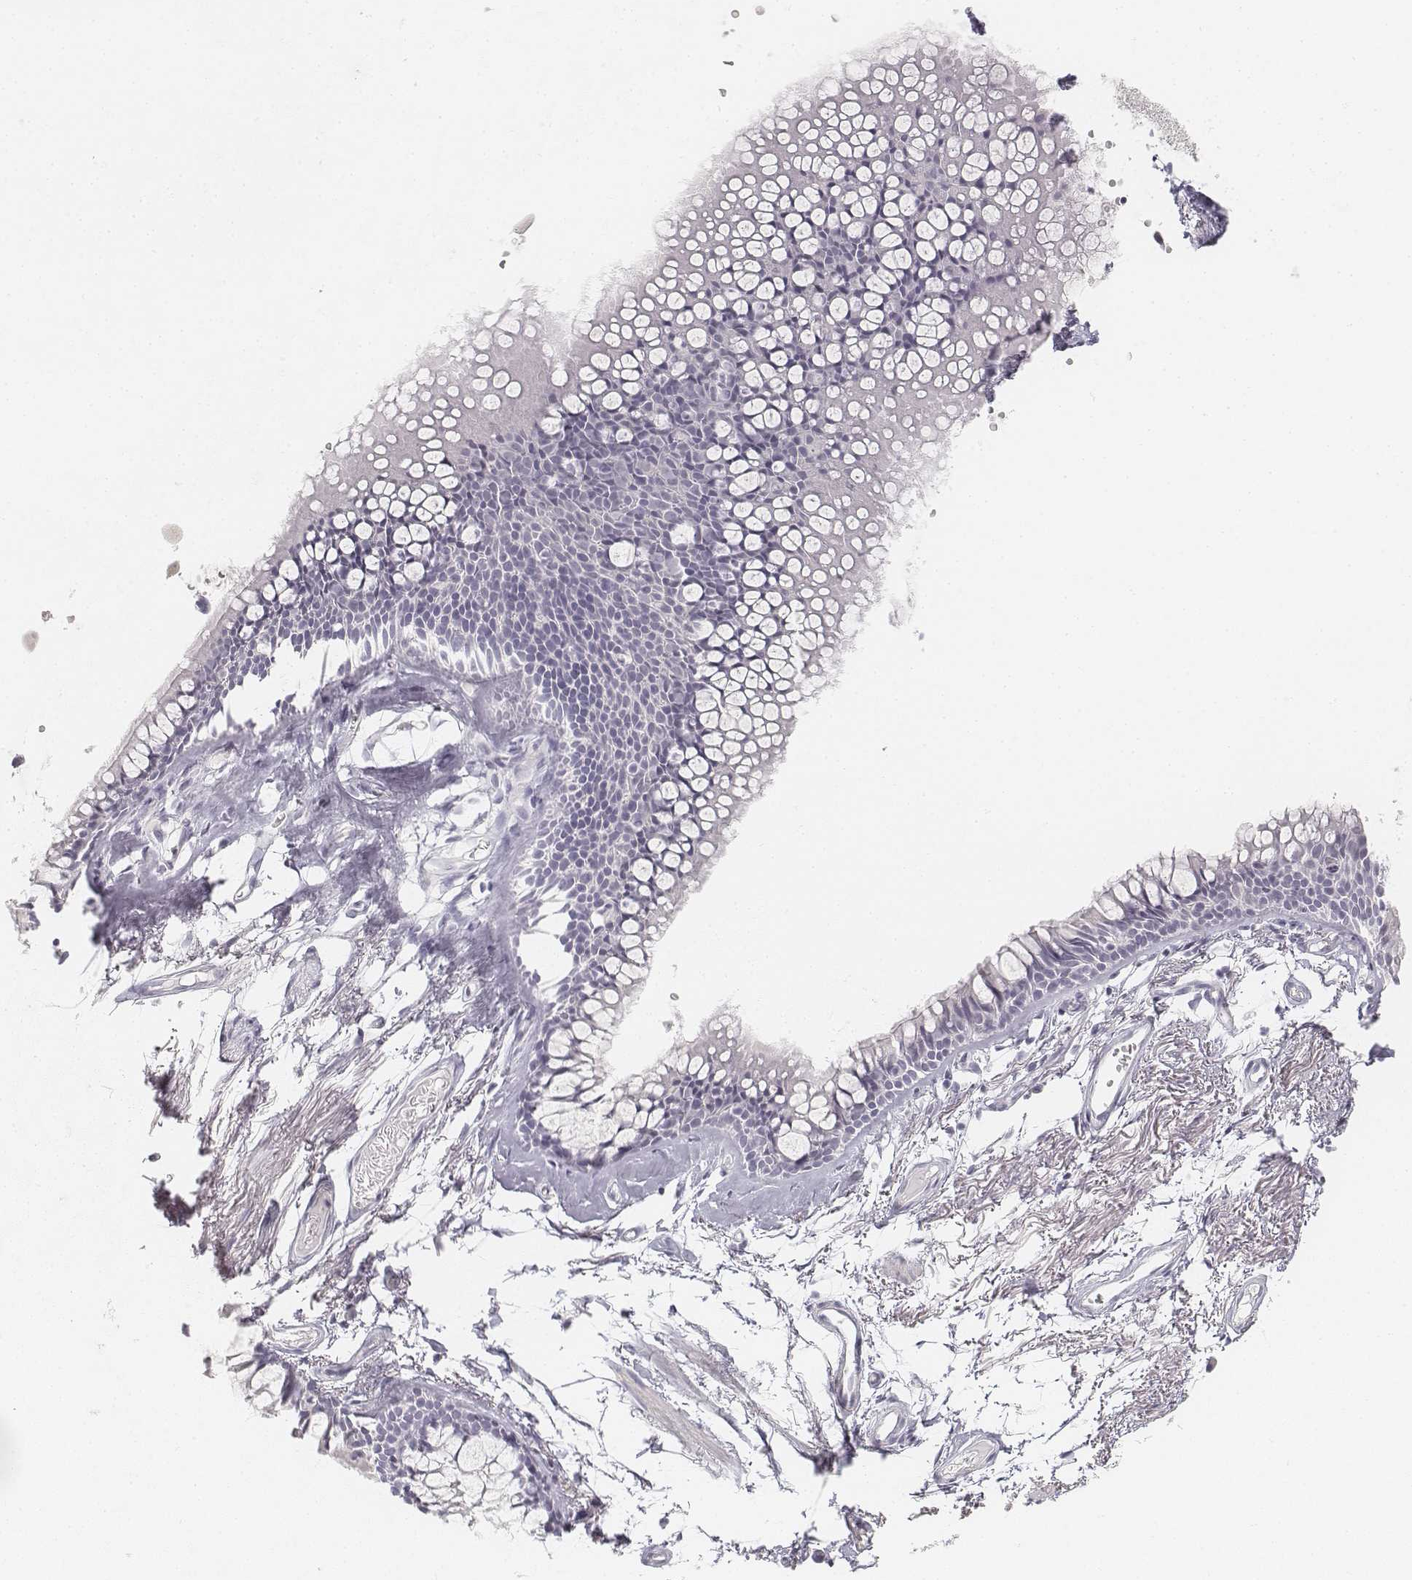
{"staining": {"intensity": "negative", "quantity": "none", "location": "none"}, "tissue": "adipose tissue", "cell_type": "Adipocytes", "image_type": "normal", "snomed": [{"axis": "morphology", "description": "Normal tissue, NOS"}, {"axis": "topography", "description": "Cartilage tissue"}, {"axis": "topography", "description": "Bronchus"}], "caption": "Immunohistochemistry (IHC) histopathology image of normal adipose tissue stained for a protein (brown), which shows no expression in adipocytes. Brightfield microscopy of IHC stained with DAB (brown) and hematoxylin (blue), captured at high magnification.", "gene": "KRT25", "patient": {"sex": "female", "age": 79}}